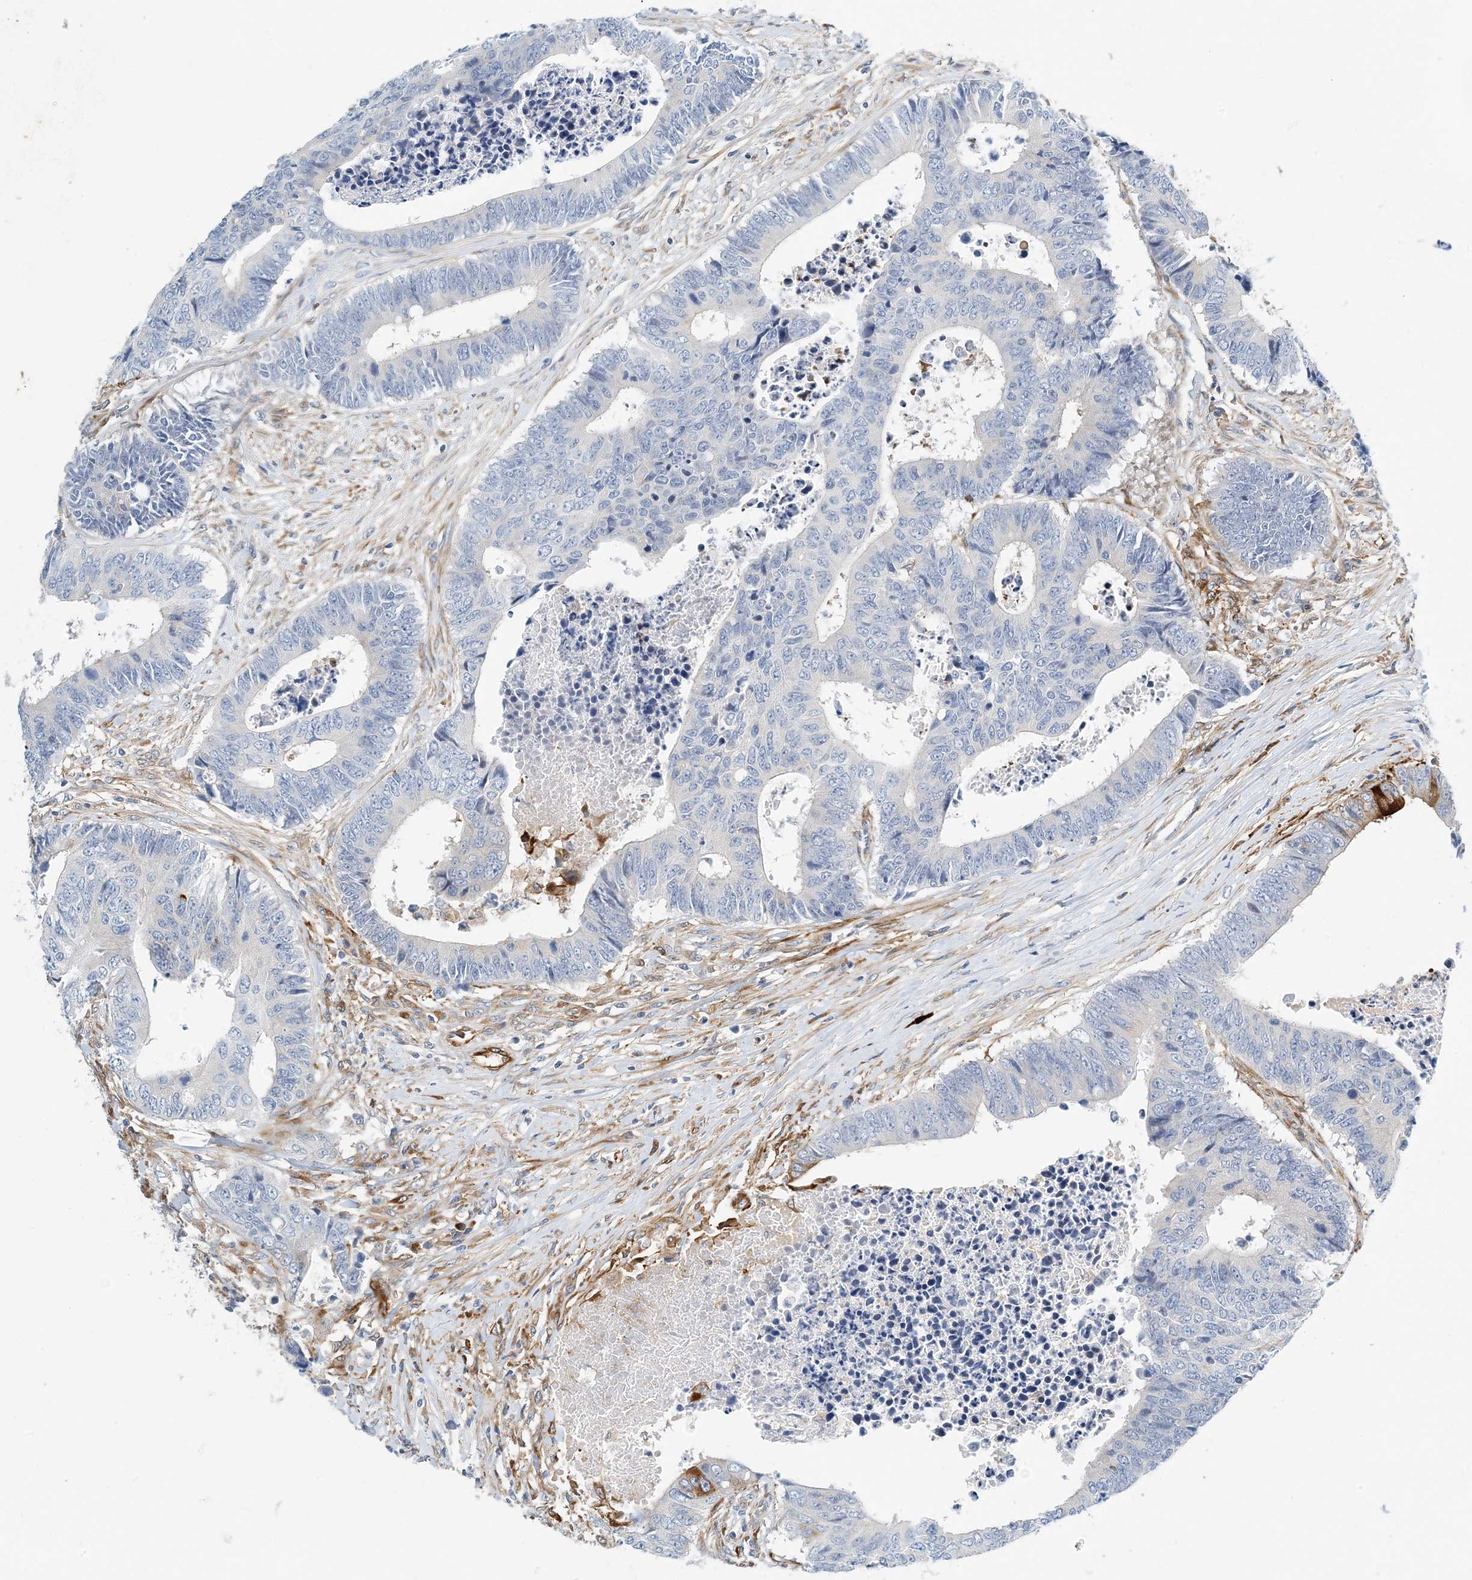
{"staining": {"intensity": "negative", "quantity": "none", "location": "none"}, "tissue": "colorectal cancer", "cell_type": "Tumor cells", "image_type": "cancer", "snomed": [{"axis": "morphology", "description": "Adenocarcinoma, NOS"}, {"axis": "topography", "description": "Rectum"}], "caption": "DAB immunohistochemical staining of human adenocarcinoma (colorectal) shows no significant staining in tumor cells.", "gene": "PCDHA2", "patient": {"sex": "male", "age": 84}}